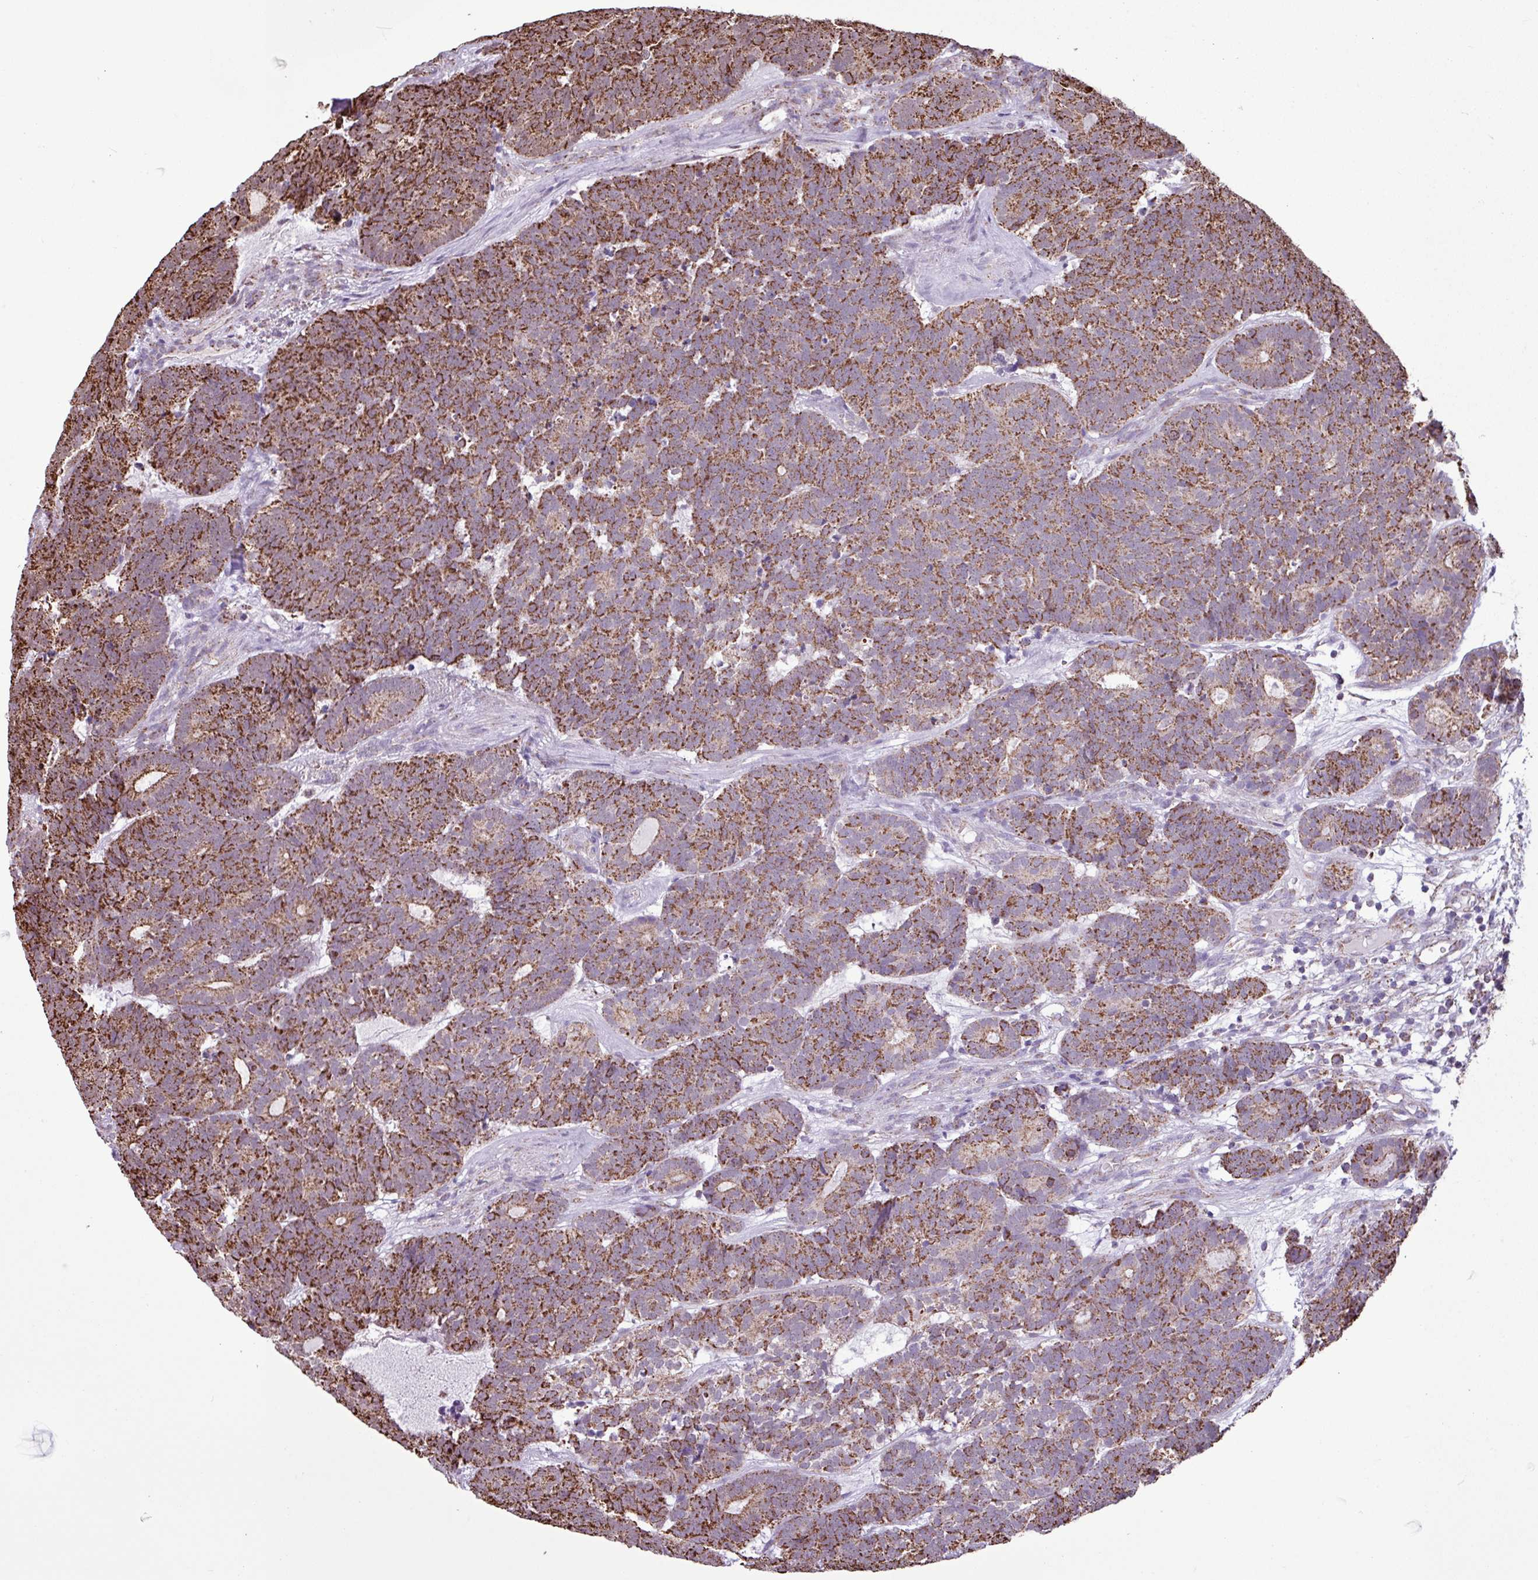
{"staining": {"intensity": "strong", "quantity": ">75%", "location": "cytoplasmic/membranous"}, "tissue": "head and neck cancer", "cell_type": "Tumor cells", "image_type": "cancer", "snomed": [{"axis": "morphology", "description": "Adenocarcinoma, NOS"}, {"axis": "topography", "description": "Head-Neck"}], "caption": "Immunohistochemistry photomicrograph of adenocarcinoma (head and neck) stained for a protein (brown), which reveals high levels of strong cytoplasmic/membranous staining in about >75% of tumor cells.", "gene": "ALG8", "patient": {"sex": "female", "age": 81}}